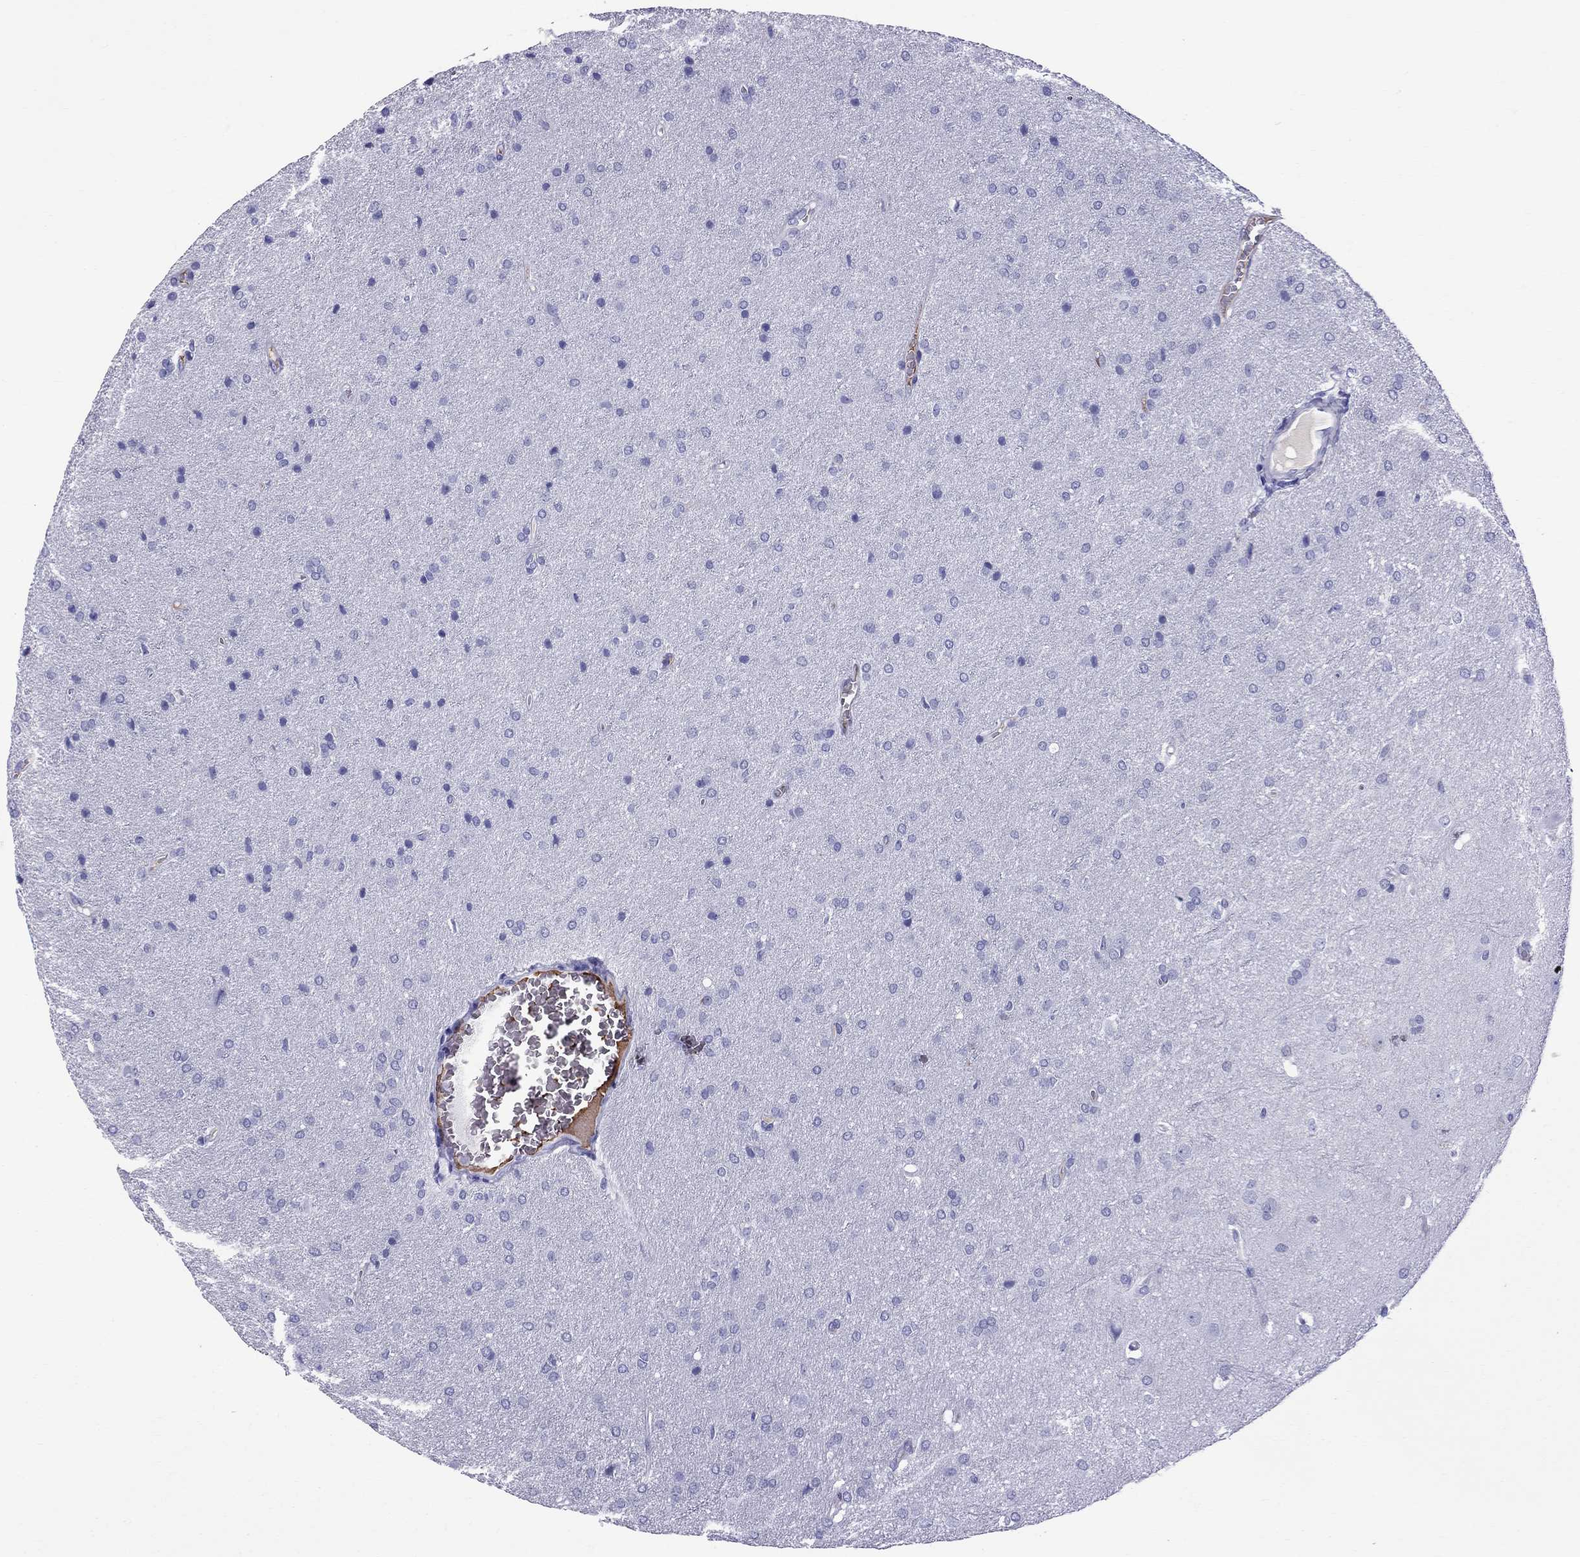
{"staining": {"intensity": "negative", "quantity": "none", "location": "none"}, "tissue": "glioma", "cell_type": "Tumor cells", "image_type": "cancer", "snomed": [{"axis": "morphology", "description": "Glioma, malignant, Low grade"}, {"axis": "topography", "description": "Brain"}], "caption": "Tumor cells are negative for brown protein staining in glioma.", "gene": "SCART1", "patient": {"sex": "female", "age": 32}}